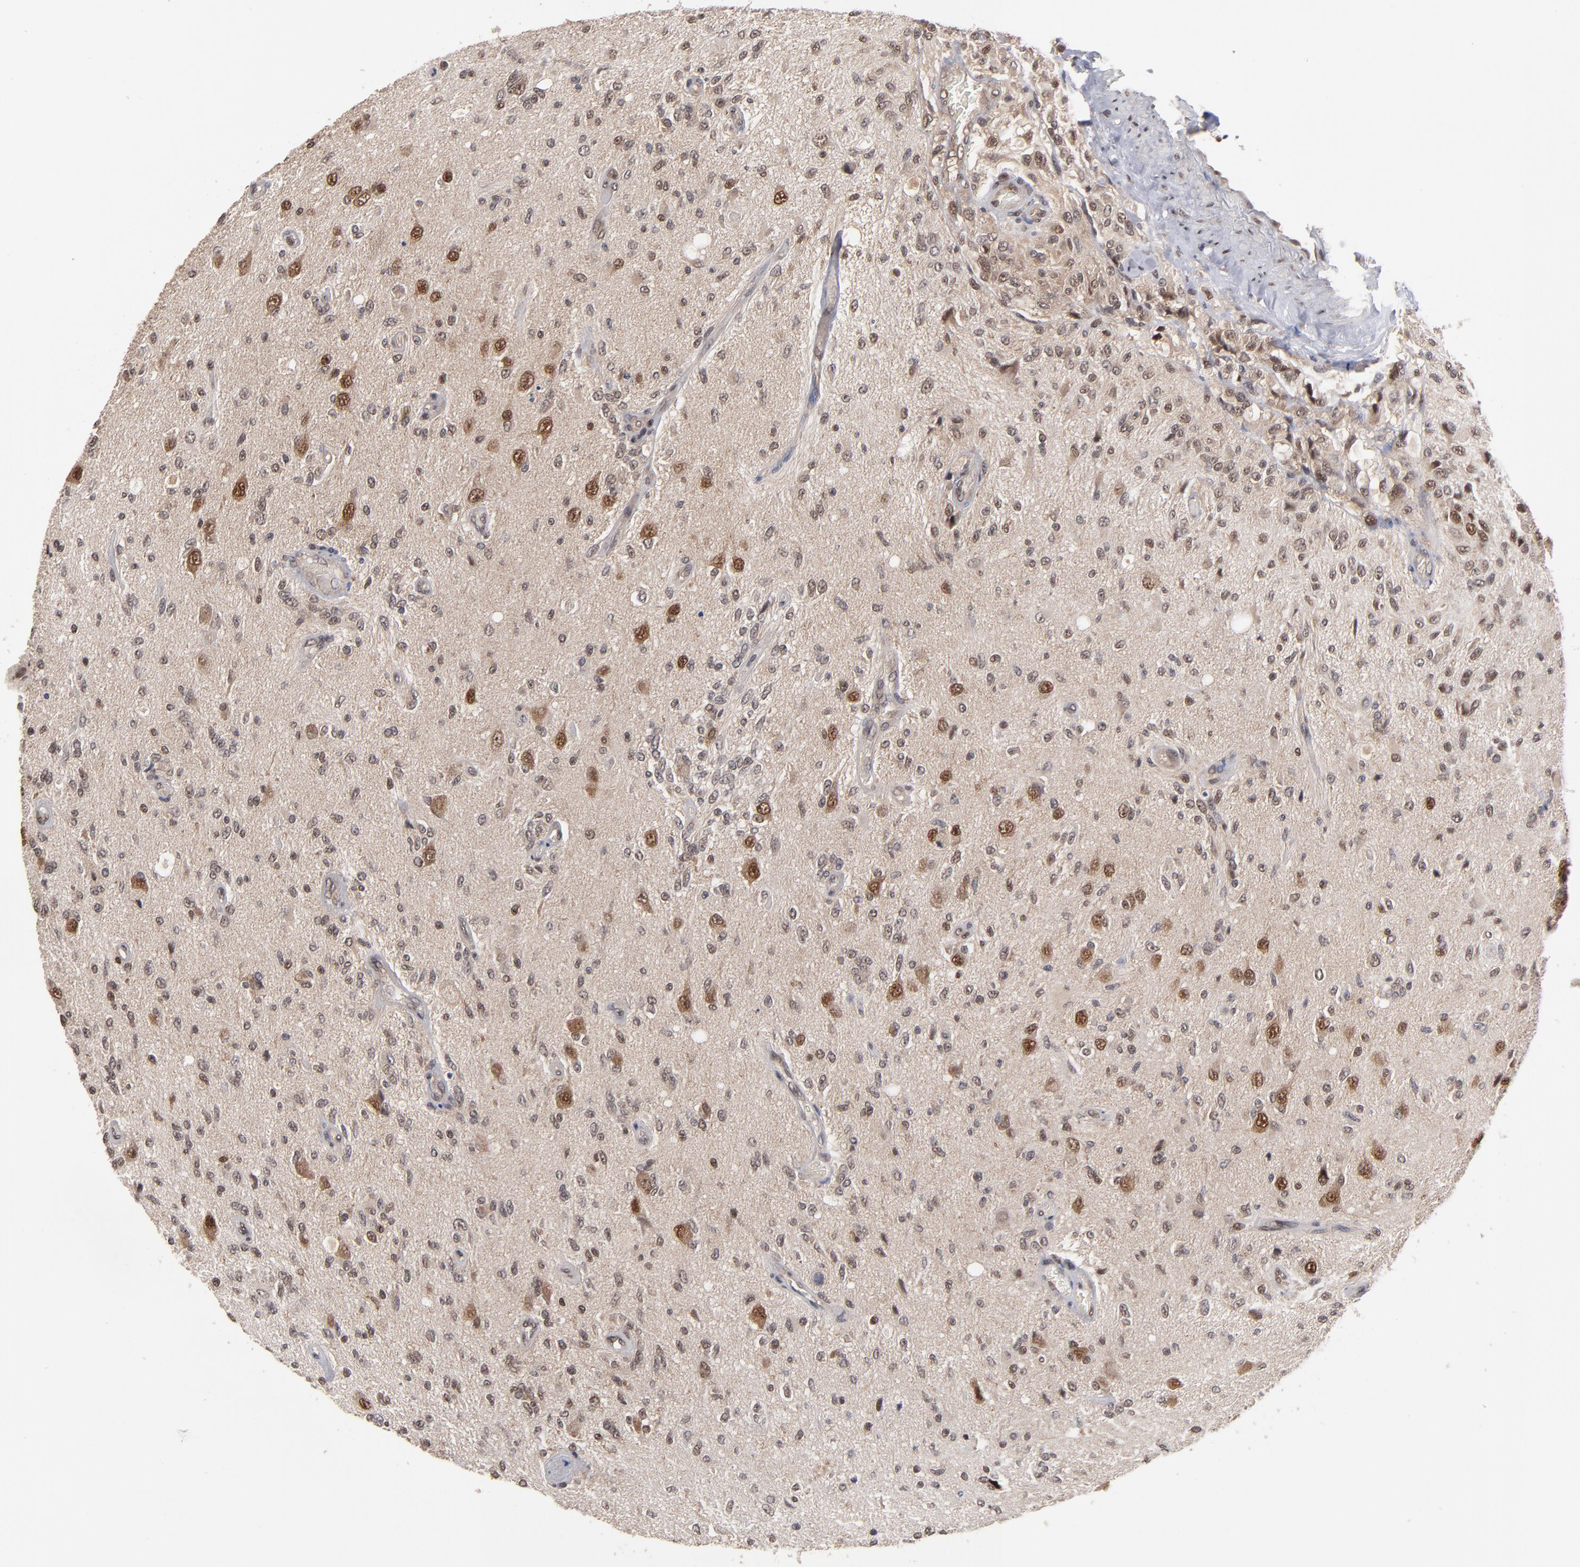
{"staining": {"intensity": "weak", "quantity": "25%-75%", "location": "nuclear"}, "tissue": "glioma", "cell_type": "Tumor cells", "image_type": "cancer", "snomed": [{"axis": "morphology", "description": "Normal tissue, NOS"}, {"axis": "morphology", "description": "Glioma, malignant, High grade"}, {"axis": "topography", "description": "Cerebral cortex"}], "caption": "The immunohistochemical stain shows weak nuclear positivity in tumor cells of malignant glioma (high-grade) tissue.", "gene": "HUWE1", "patient": {"sex": "male", "age": 77}}